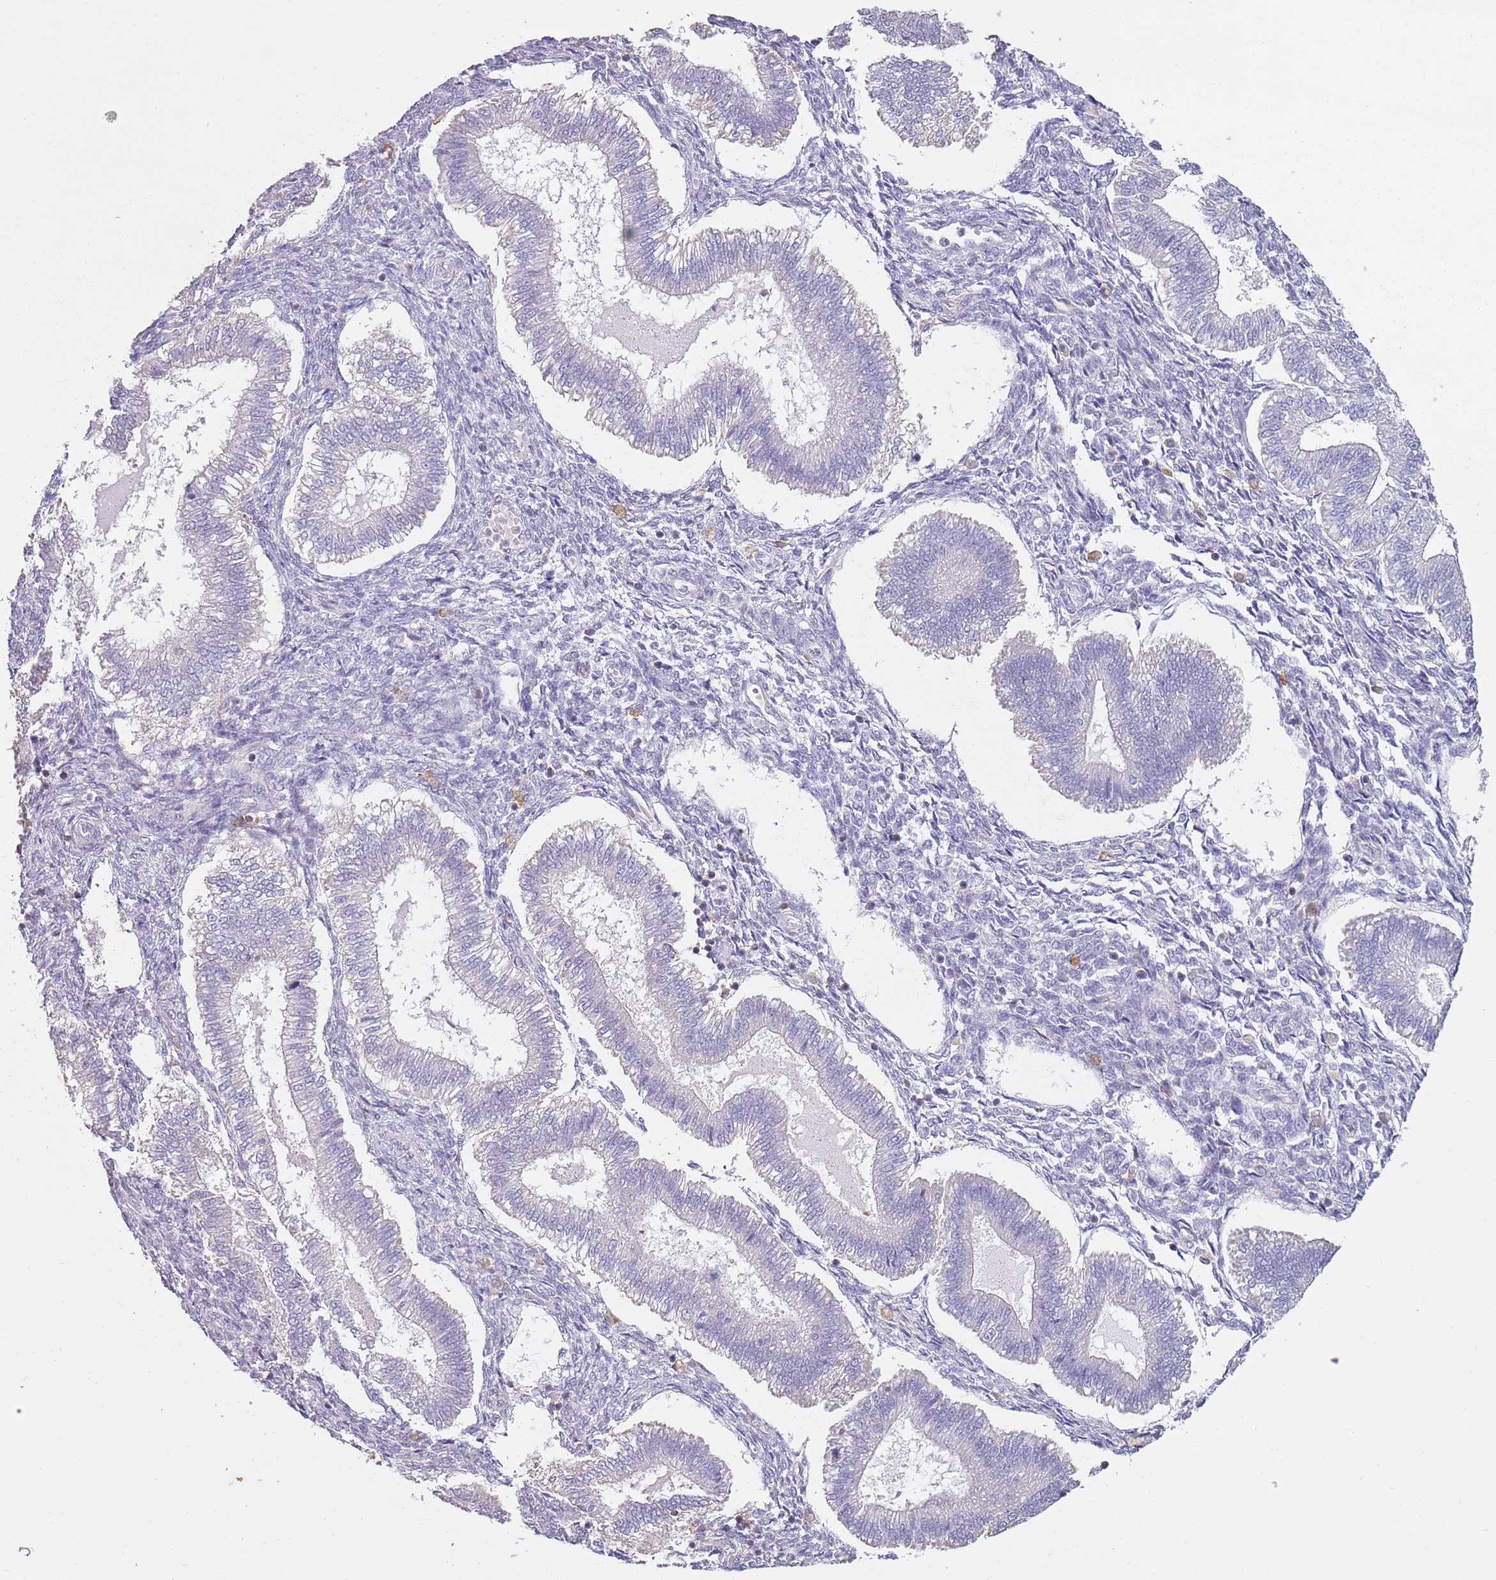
{"staining": {"intensity": "negative", "quantity": "none", "location": "none"}, "tissue": "endometrium", "cell_type": "Cells in endometrial stroma", "image_type": "normal", "snomed": [{"axis": "morphology", "description": "Normal tissue, NOS"}, {"axis": "topography", "description": "Endometrium"}], "caption": "The photomicrograph shows no significant staining in cells in endometrial stroma of endometrium. (DAB (3,3'-diaminobenzidine) IHC visualized using brightfield microscopy, high magnification).", "gene": "CAPN9", "patient": {"sex": "female", "age": 25}}